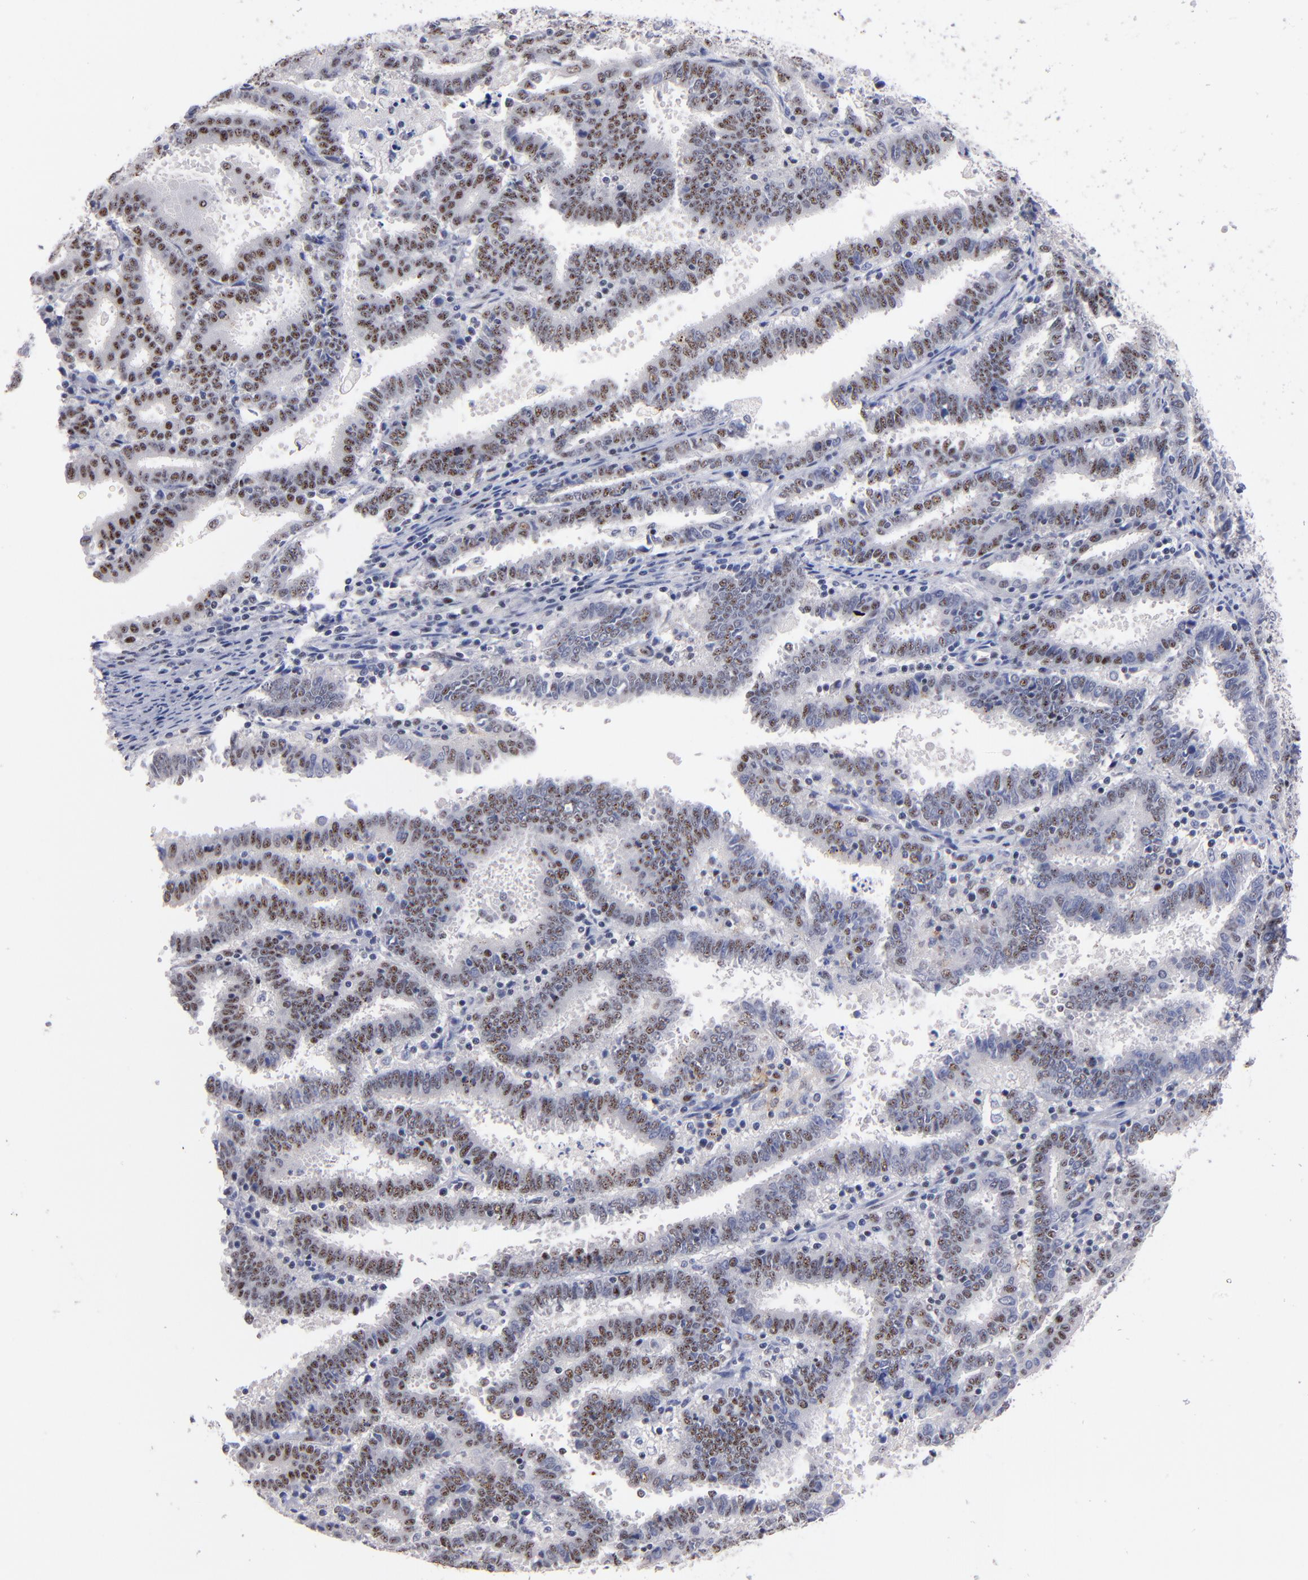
{"staining": {"intensity": "moderate", "quantity": "25%-75%", "location": "nuclear"}, "tissue": "endometrial cancer", "cell_type": "Tumor cells", "image_type": "cancer", "snomed": [{"axis": "morphology", "description": "Adenocarcinoma, NOS"}, {"axis": "topography", "description": "Uterus"}], "caption": "DAB immunohistochemical staining of human adenocarcinoma (endometrial) exhibits moderate nuclear protein staining in approximately 25%-75% of tumor cells. The staining was performed using DAB (3,3'-diaminobenzidine), with brown indicating positive protein expression. Nuclei are stained blue with hematoxylin.", "gene": "RAF1", "patient": {"sex": "female", "age": 83}}